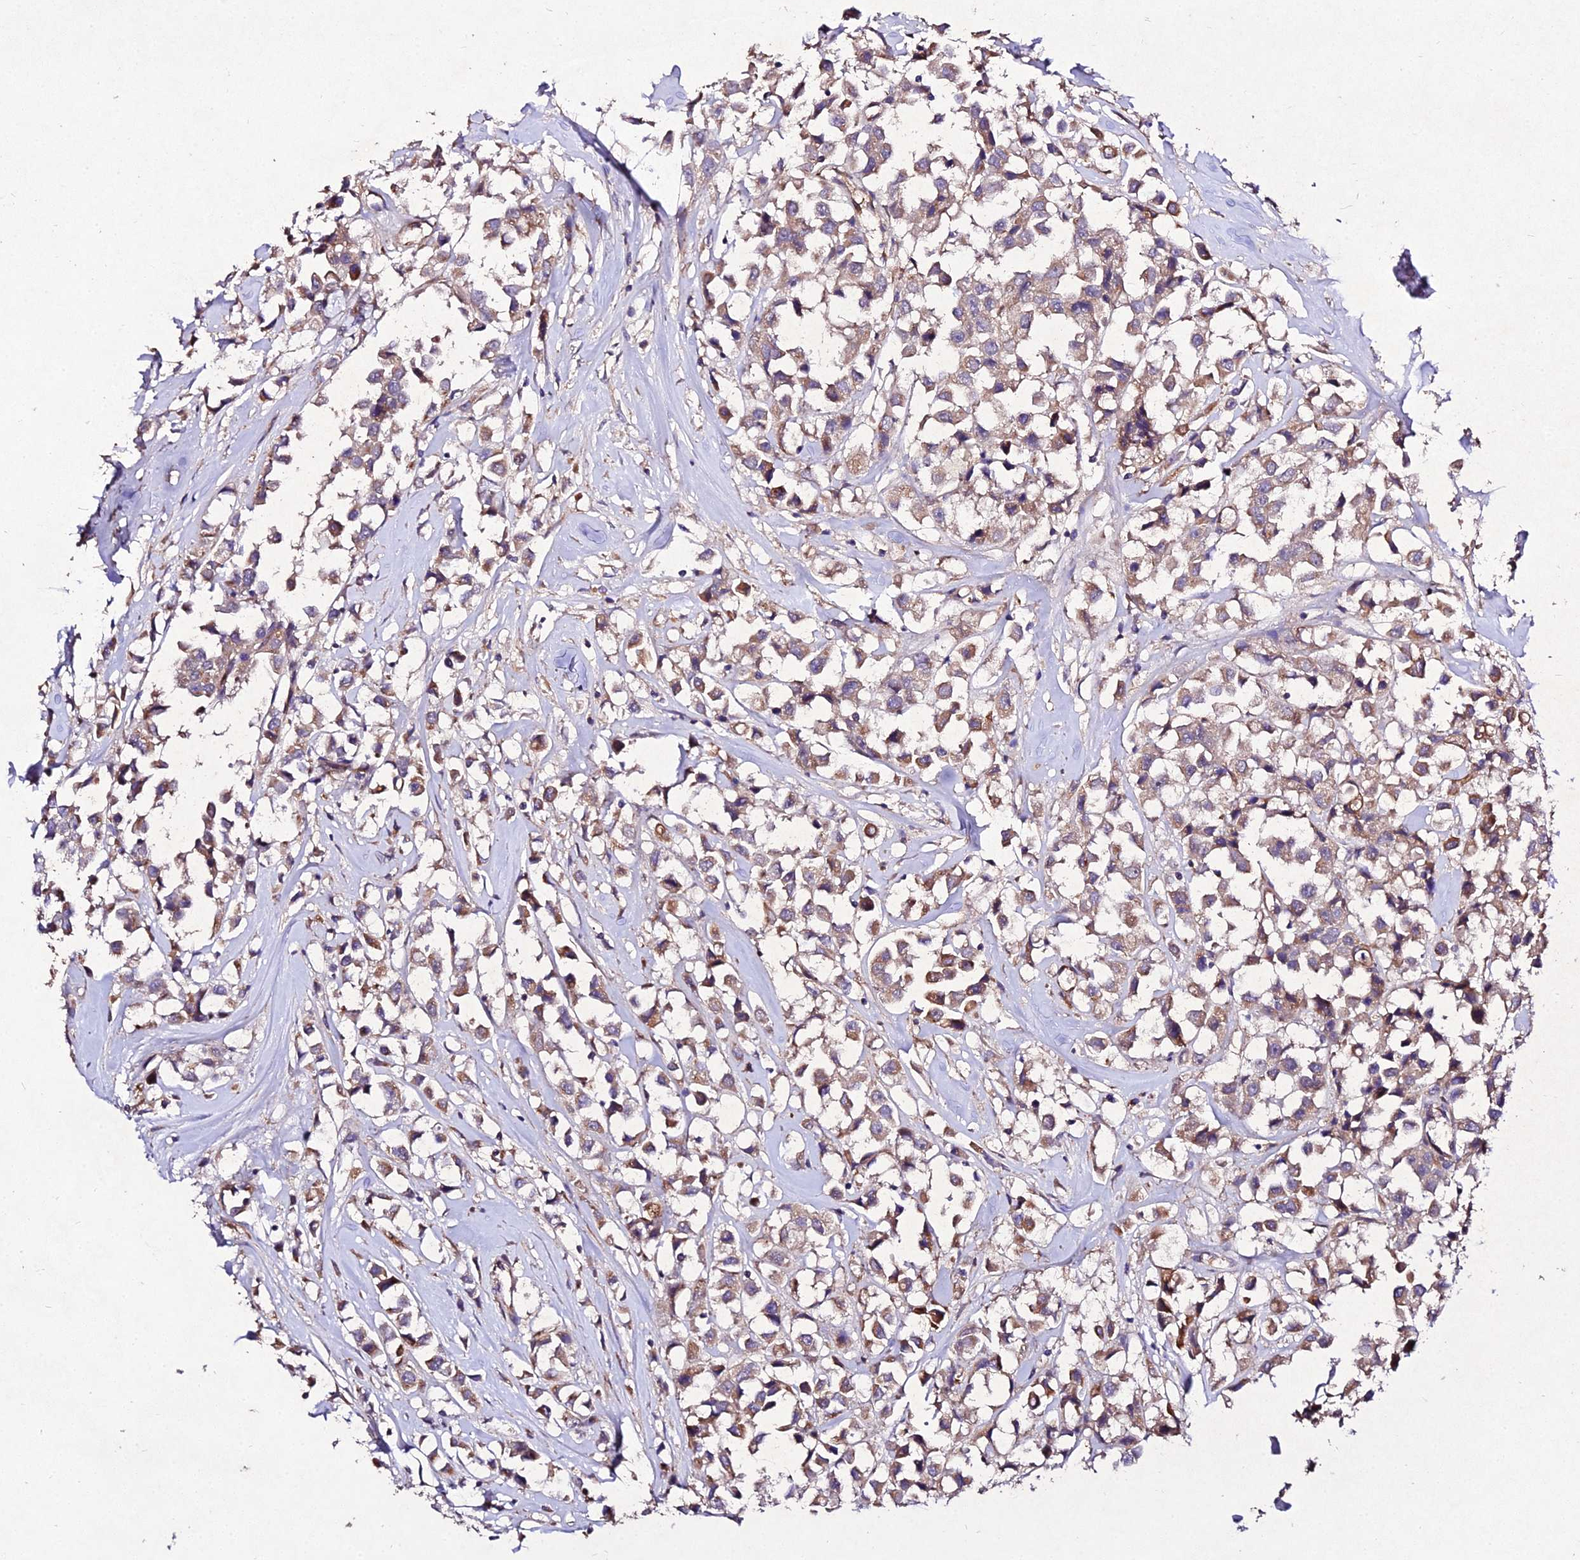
{"staining": {"intensity": "moderate", "quantity": ">75%", "location": "cytoplasmic/membranous"}, "tissue": "breast cancer", "cell_type": "Tumor cells", "image_type": "cancer", "snomed": [{"axis": "morphology", "description": "Duct carcinoma"}, {"axis": "topography", "description": "Breast"}], "caption": "Brown immunohistochemical staining in human breast cancer exhibits moderate cytoplasmic/membranous expression in about >75% of tumor cells.", "gene": "AP3M2", "patient": {"sex": "female", "age": 61}}